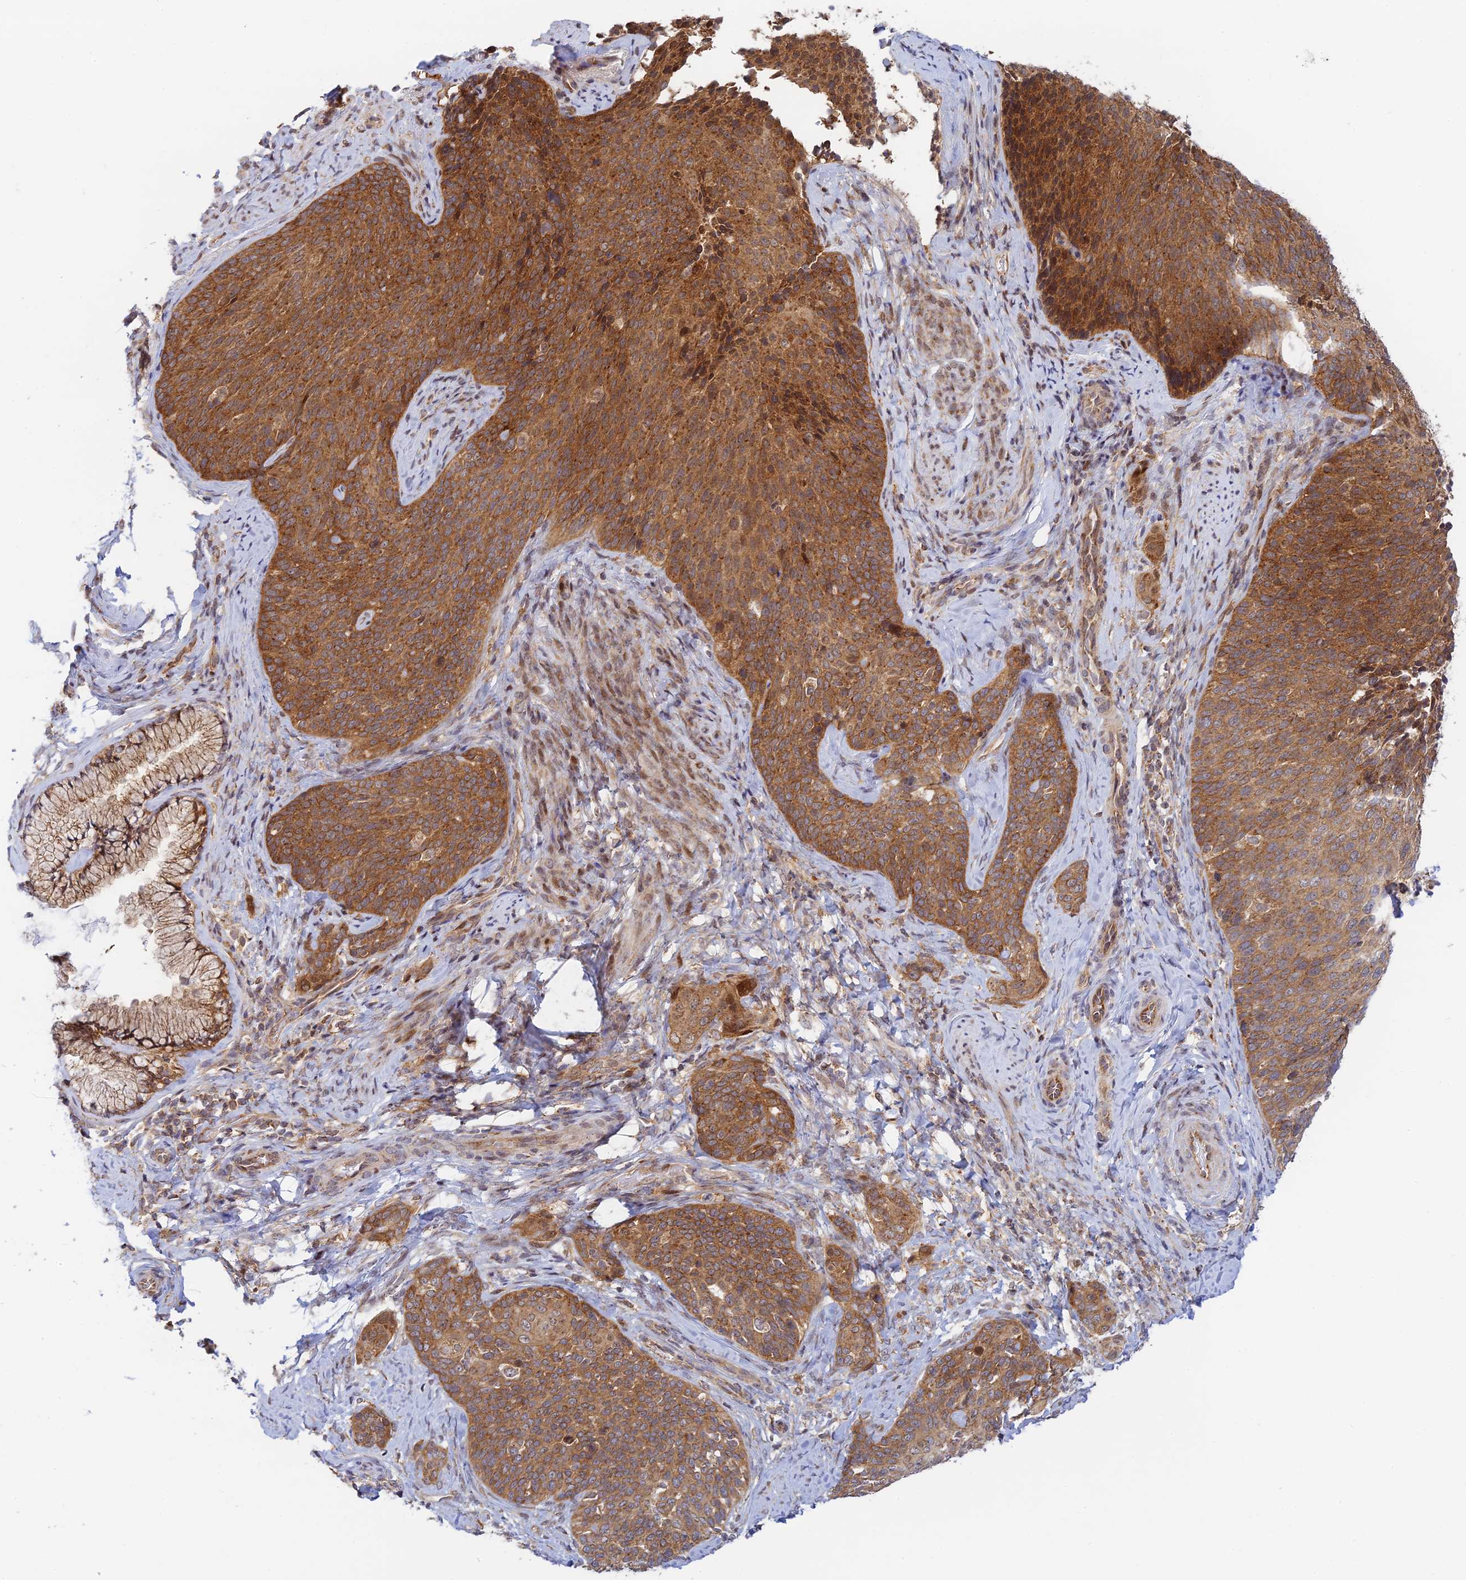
{"staining": {"intensity": "moderate", "quantity": ">75%", "location": "cytoplasmic/membranous"}, "tissue": "cervical cancer", "cell_type": "Tumor cells", "image_type": "cancer", "snomed": [{"axis": "morphology", "description": "Squamous cell carcinoma, NOS"}, {"axis": "topography", "description": "Cervix"}], "caption": "This image shows immunohistochemistry (IHC) staining of human cervical cancer (squamous cell carcinoma), with medium moderate cytoplasmic/membranous staining in about >75% of tumor cells.", "gene": "HOOK2", "patient": {"sex": "female", "age": 50}}